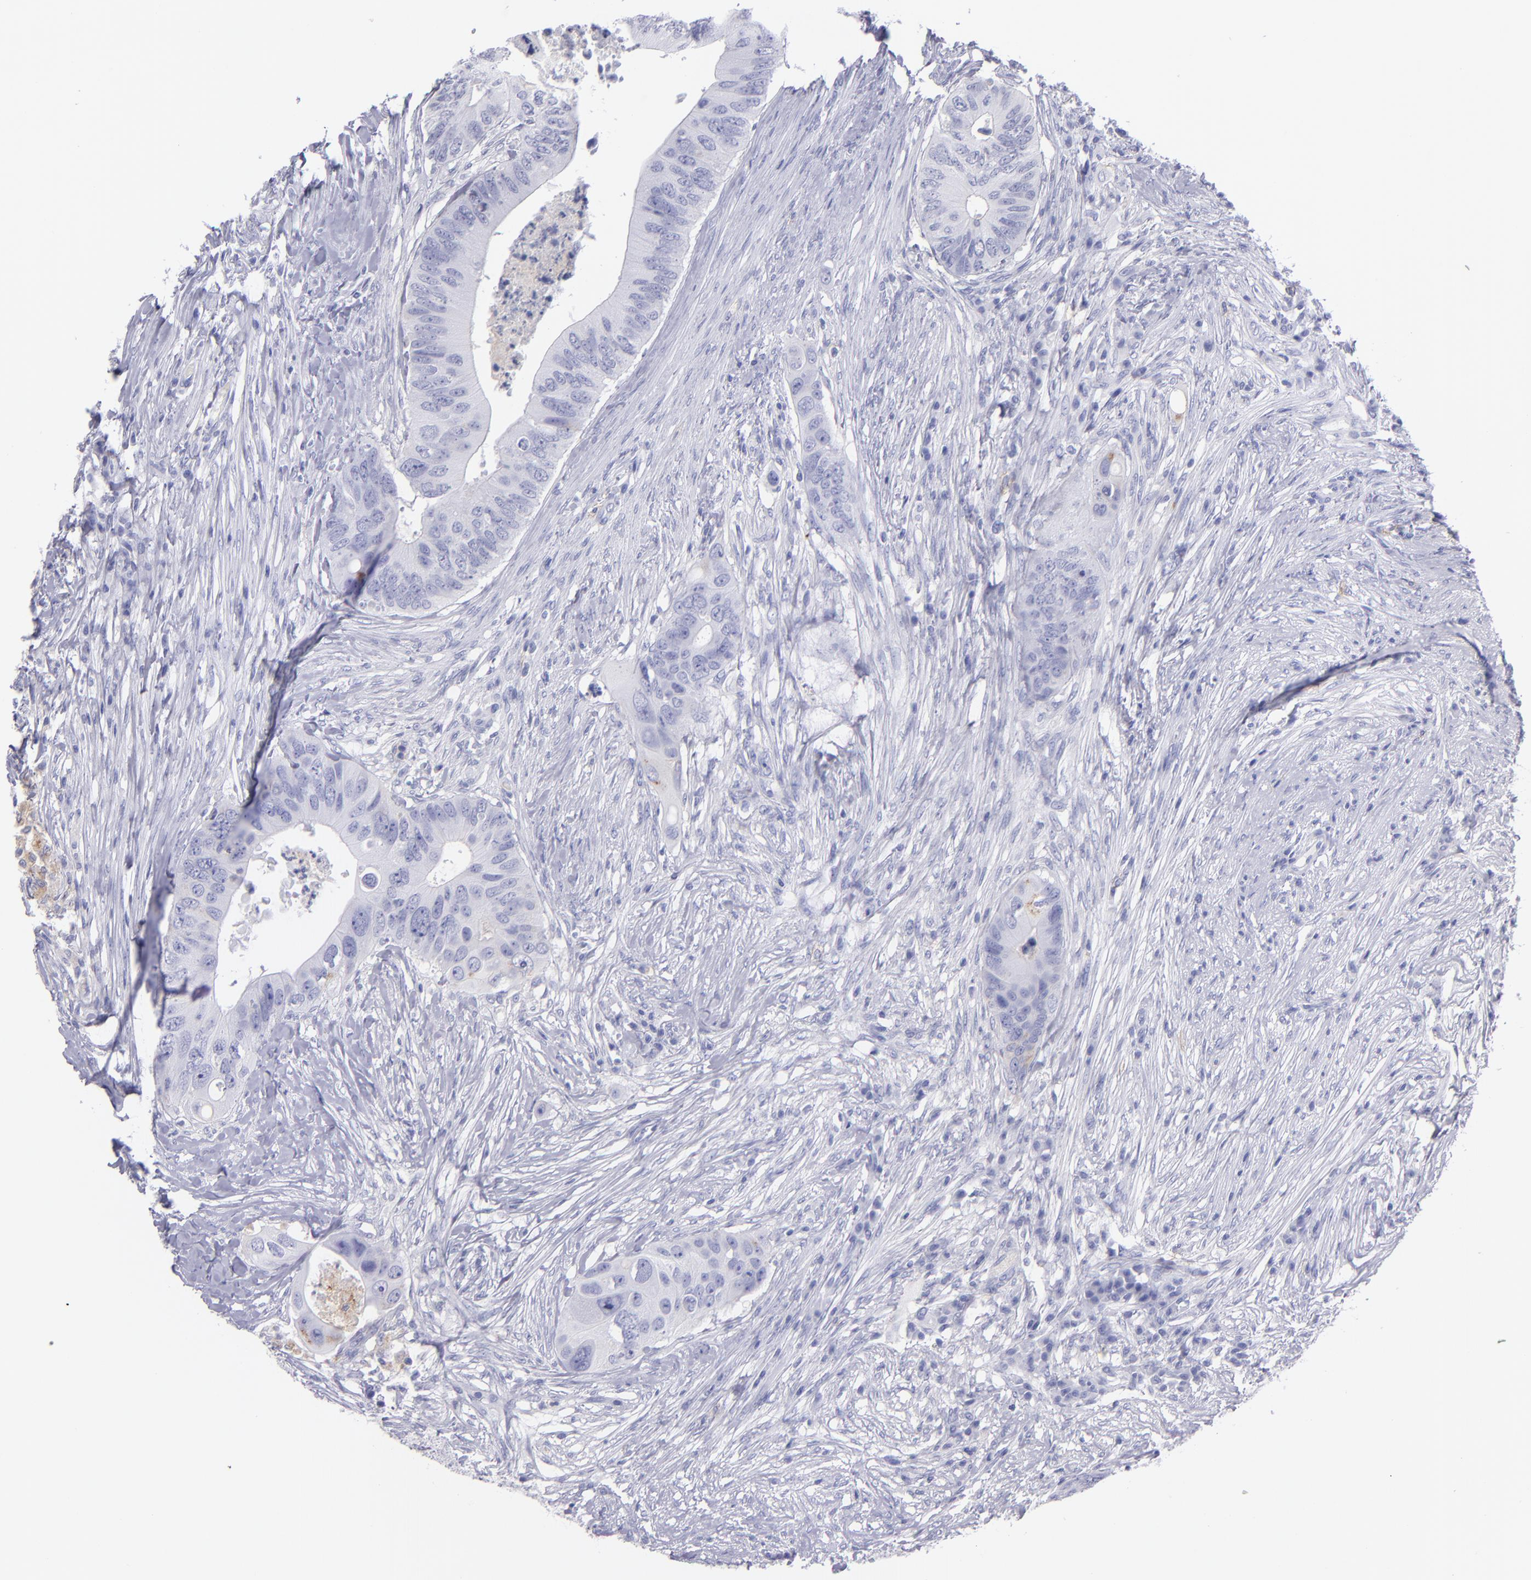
{"staining": {"intensity": "negative", "quantity": "none", "location": "none"}, "tissue": "colorectal cancer", "cell_type": "Tumor cells", "image_type": "cancer", "snomed": [{"axis": "morphology", "description": "Adenocarcinoma, NOS"}, {"axis": "topography", "description": "Colon"}], "caption": "Protein analysis of adenocarcinoma (colorectal) demonstrates no significant staining in tumor cells.", "gene": "CD82", "patient": {"sex": "male", "age": 71}}